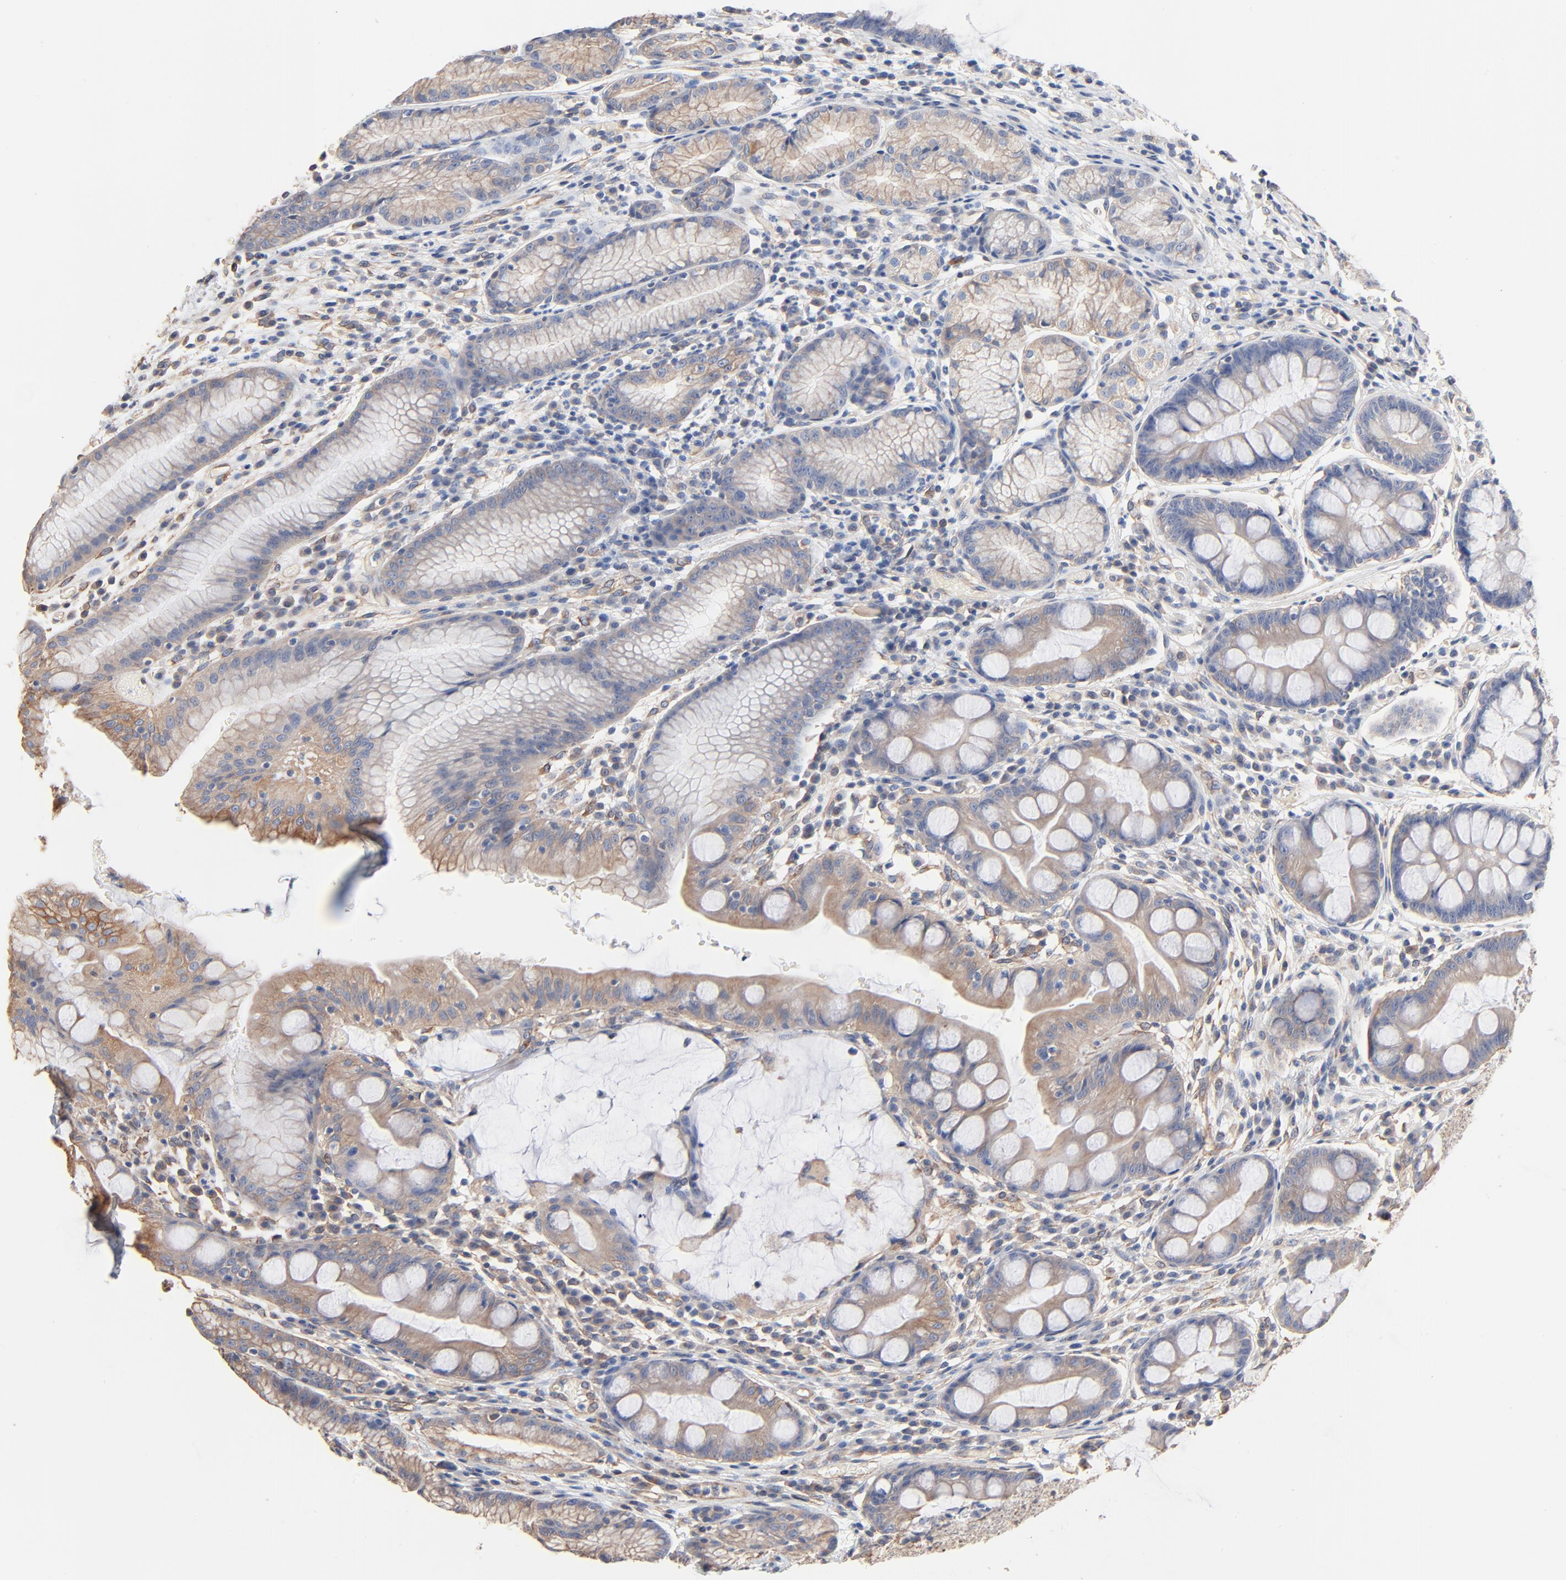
{"staining": {"intensity": "weak", "quantity": "<25%", "location": "cytoplasmic/membranous"}, "tissue": "stomach", "cell_type": "Glandular cells", "image_type": "normal", "snomed": [{"axis": "morphology", "description": "Normal tissue, NOS"}, {"axis": "morphology", "description": "Inflammation, NOS"}, {"axis": "topography", "description": "Stomach, lower"}], "caption": "This is an immunohistochemistry (IHC) histopathology image of unremarkable stomach. There is no expression in glandular cells.", "gene": "ABCD4", "patient": {"sex": "male", "age": 59}}